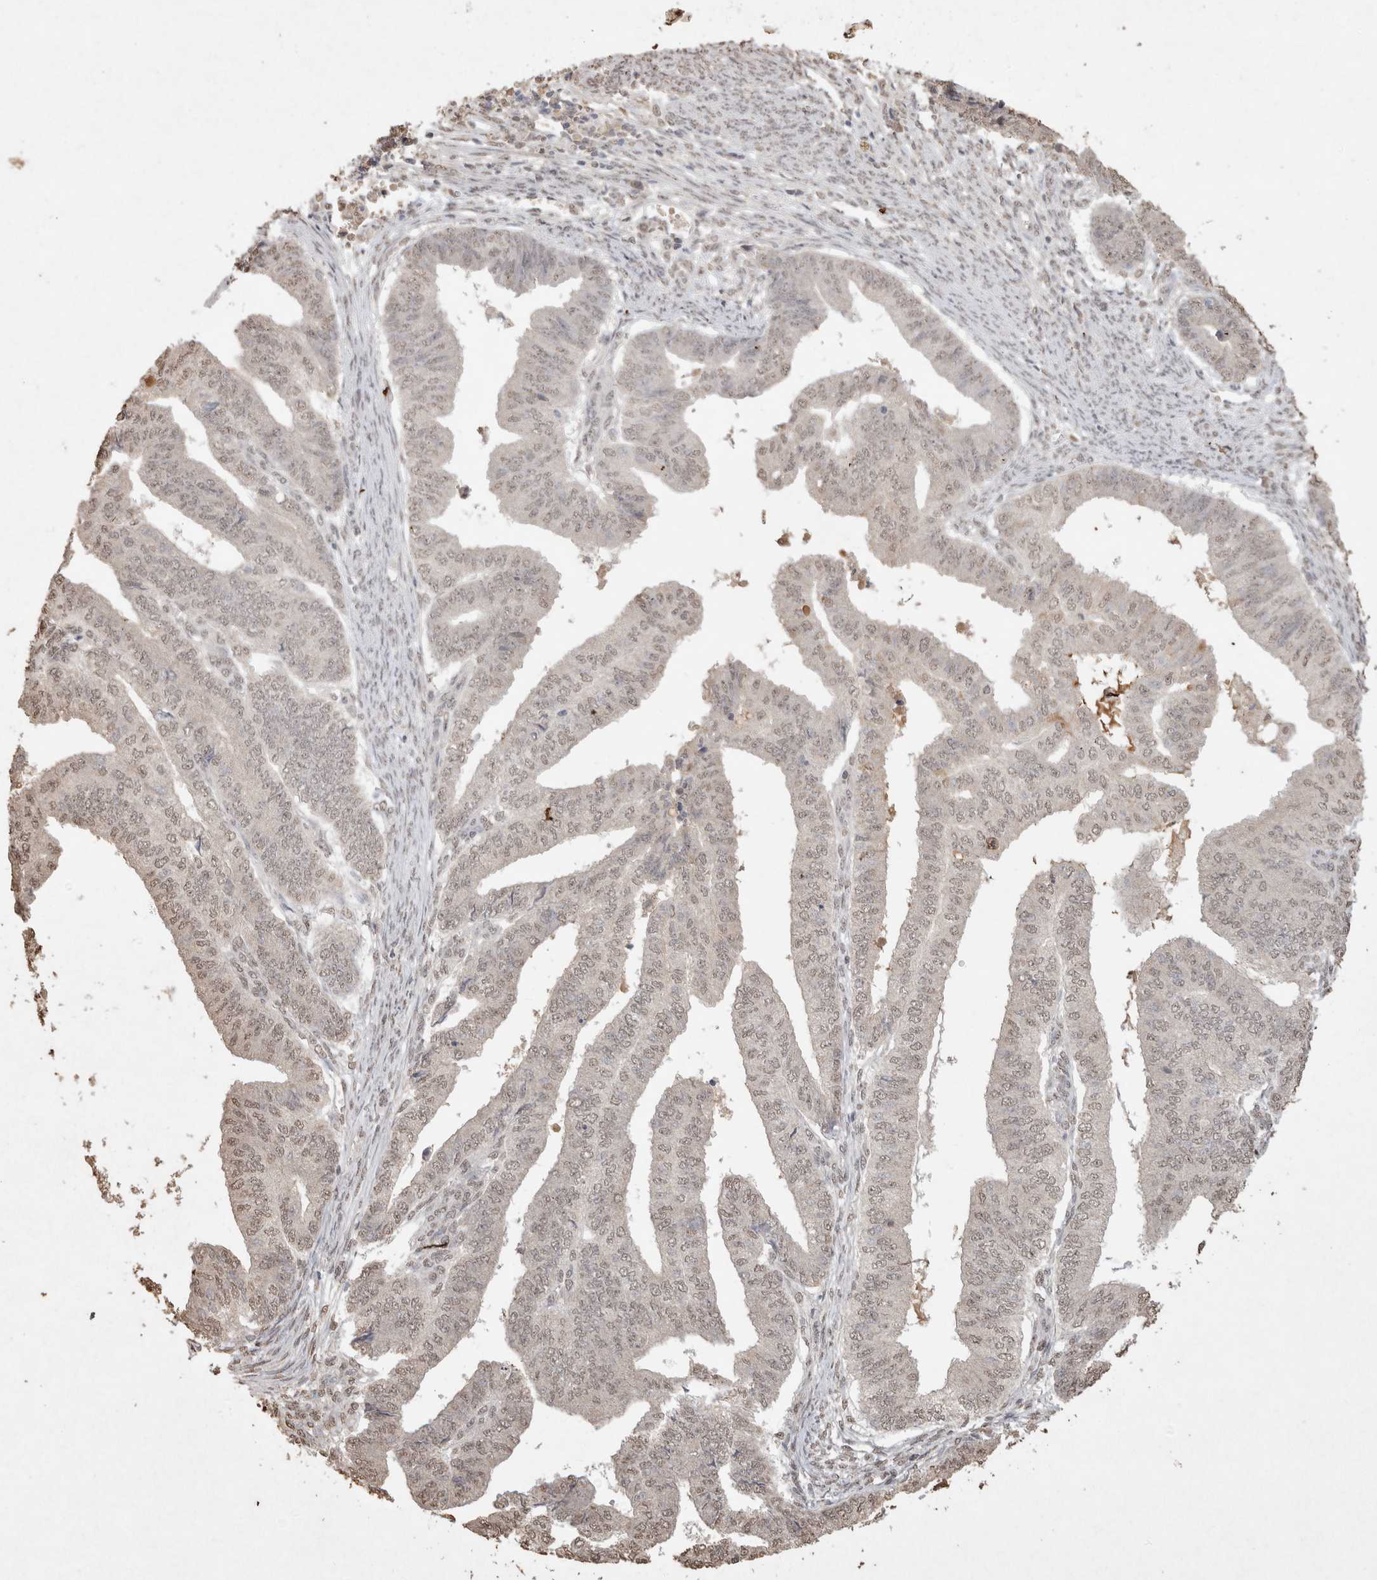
{"staining": {"intensity": "weak", "quantity": "25%-75%", "location": "nuclear"}, "tissue": "endometrial cancer", "cell_type": "Tumor cells", "image_type": "cancer", "snomed": [{"axis": "morphology", "description": "Polyp, NOS"}, {"axis": "morphology", "description": "Adenocarcinoma, NOS"}, {"axis": "morphology", "description": "Adenoma, NOS"}, {"axis": "topography", "description": "Endometrium"}], "caption": "The histopathology image displays a brown stain indicating the presence of a protein in the nuclear of tumor cells in endometrial cancer (adenocarcinoma).", "gene": "MLX", "patient": {"sex": "female", "age": 79}}